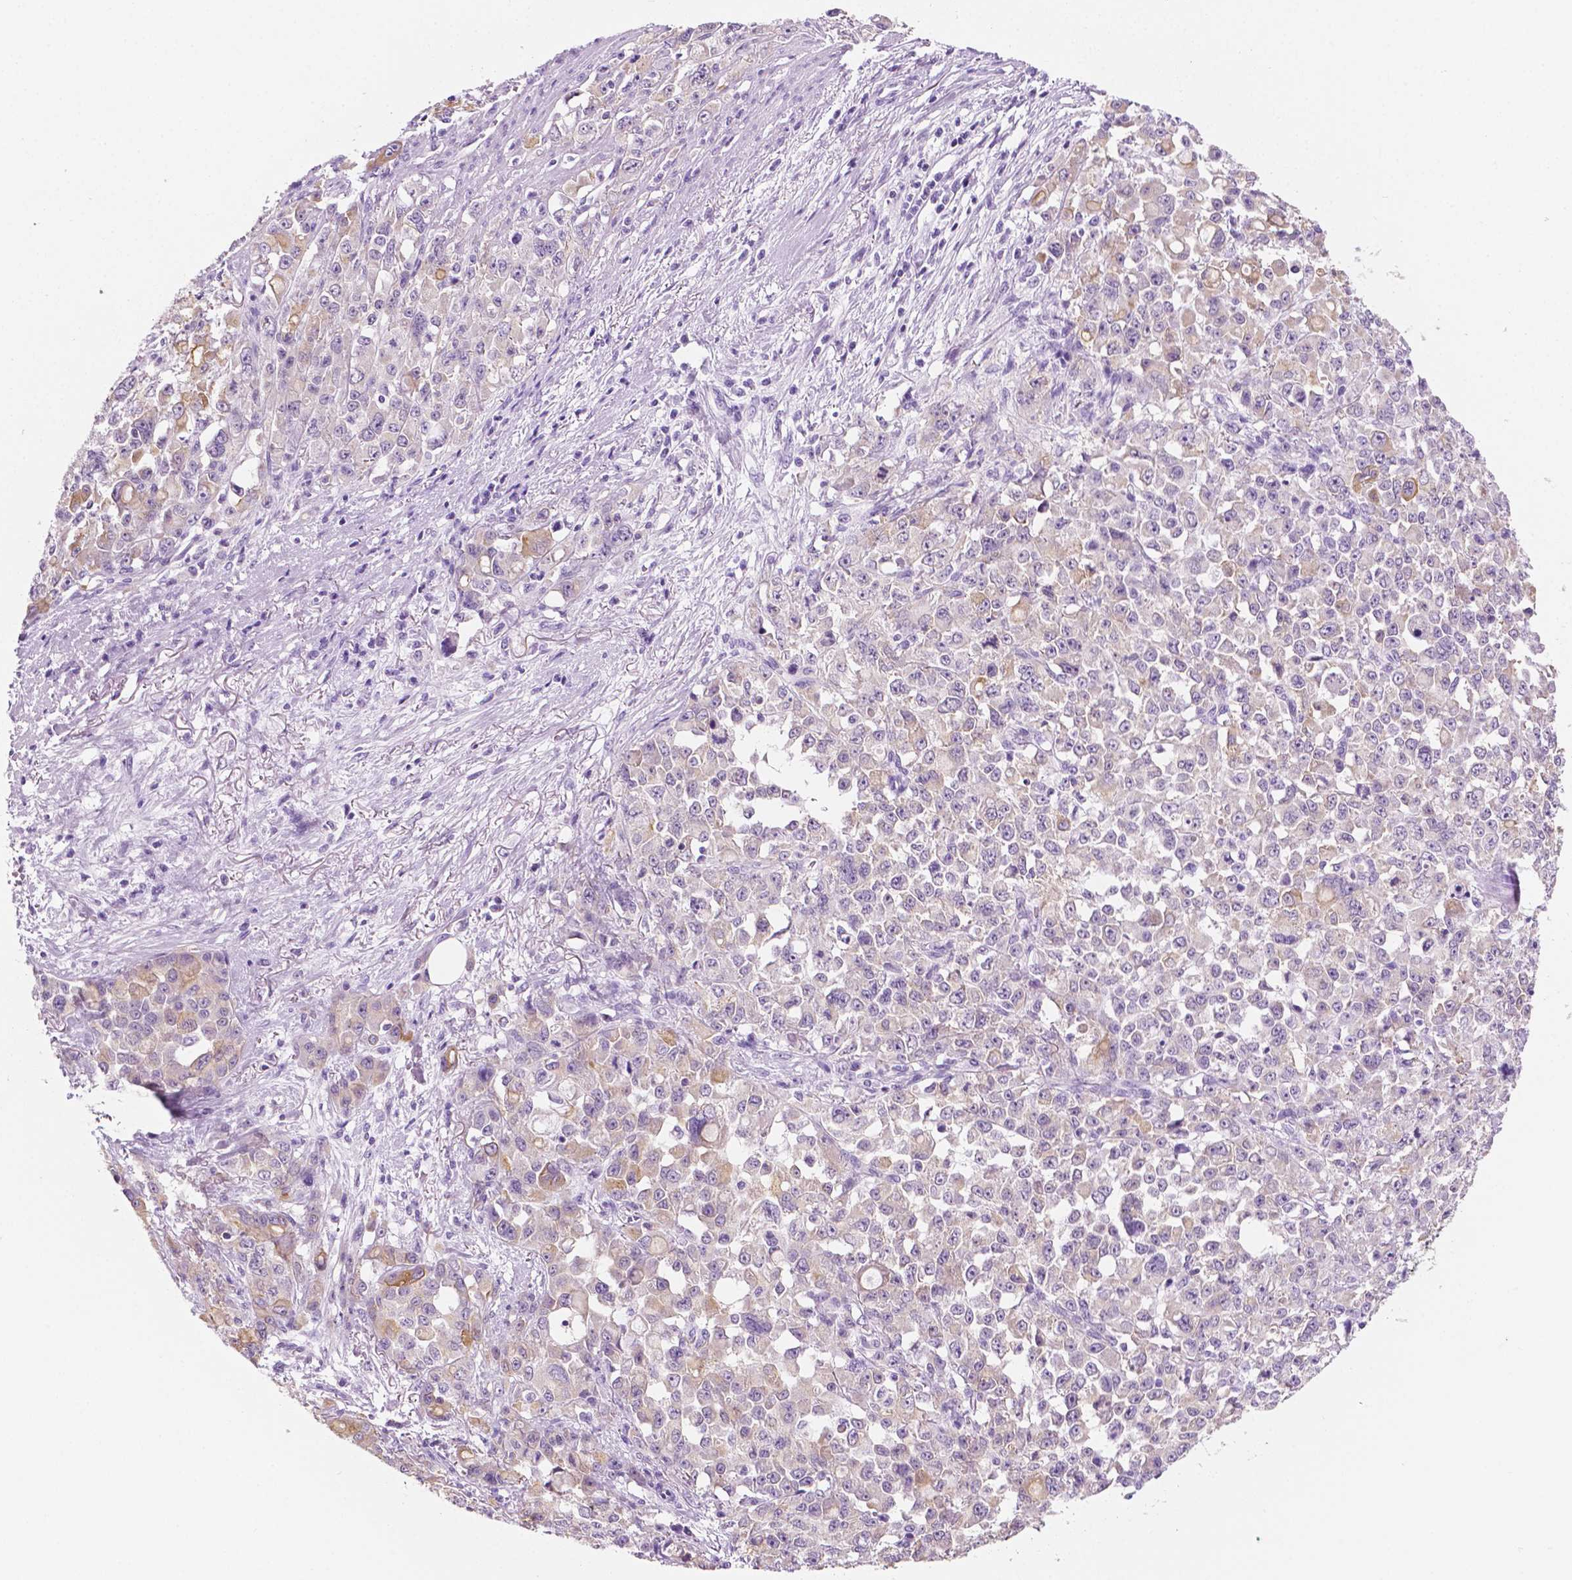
{"staining": {"intensity": "weak", "quantity": "<25%", "location": "cytoplasmic/membranous"}, "tissue": "stomach cancer", "cell_type": "Tumor cells", "image_type": "cancer", "snomed": [{"axis": "morphology", "description": "Adenocarcinoma, NOS"}, {"axis": "topography", "description": "Stomach"}], "caption": "Immunohistochemical staining of stomach cancer (adenocarcinoma) demonstrates no significant positivity in tumor cells.", "gene": "PPL", "patient": {"sex": "female", "age": 76}}